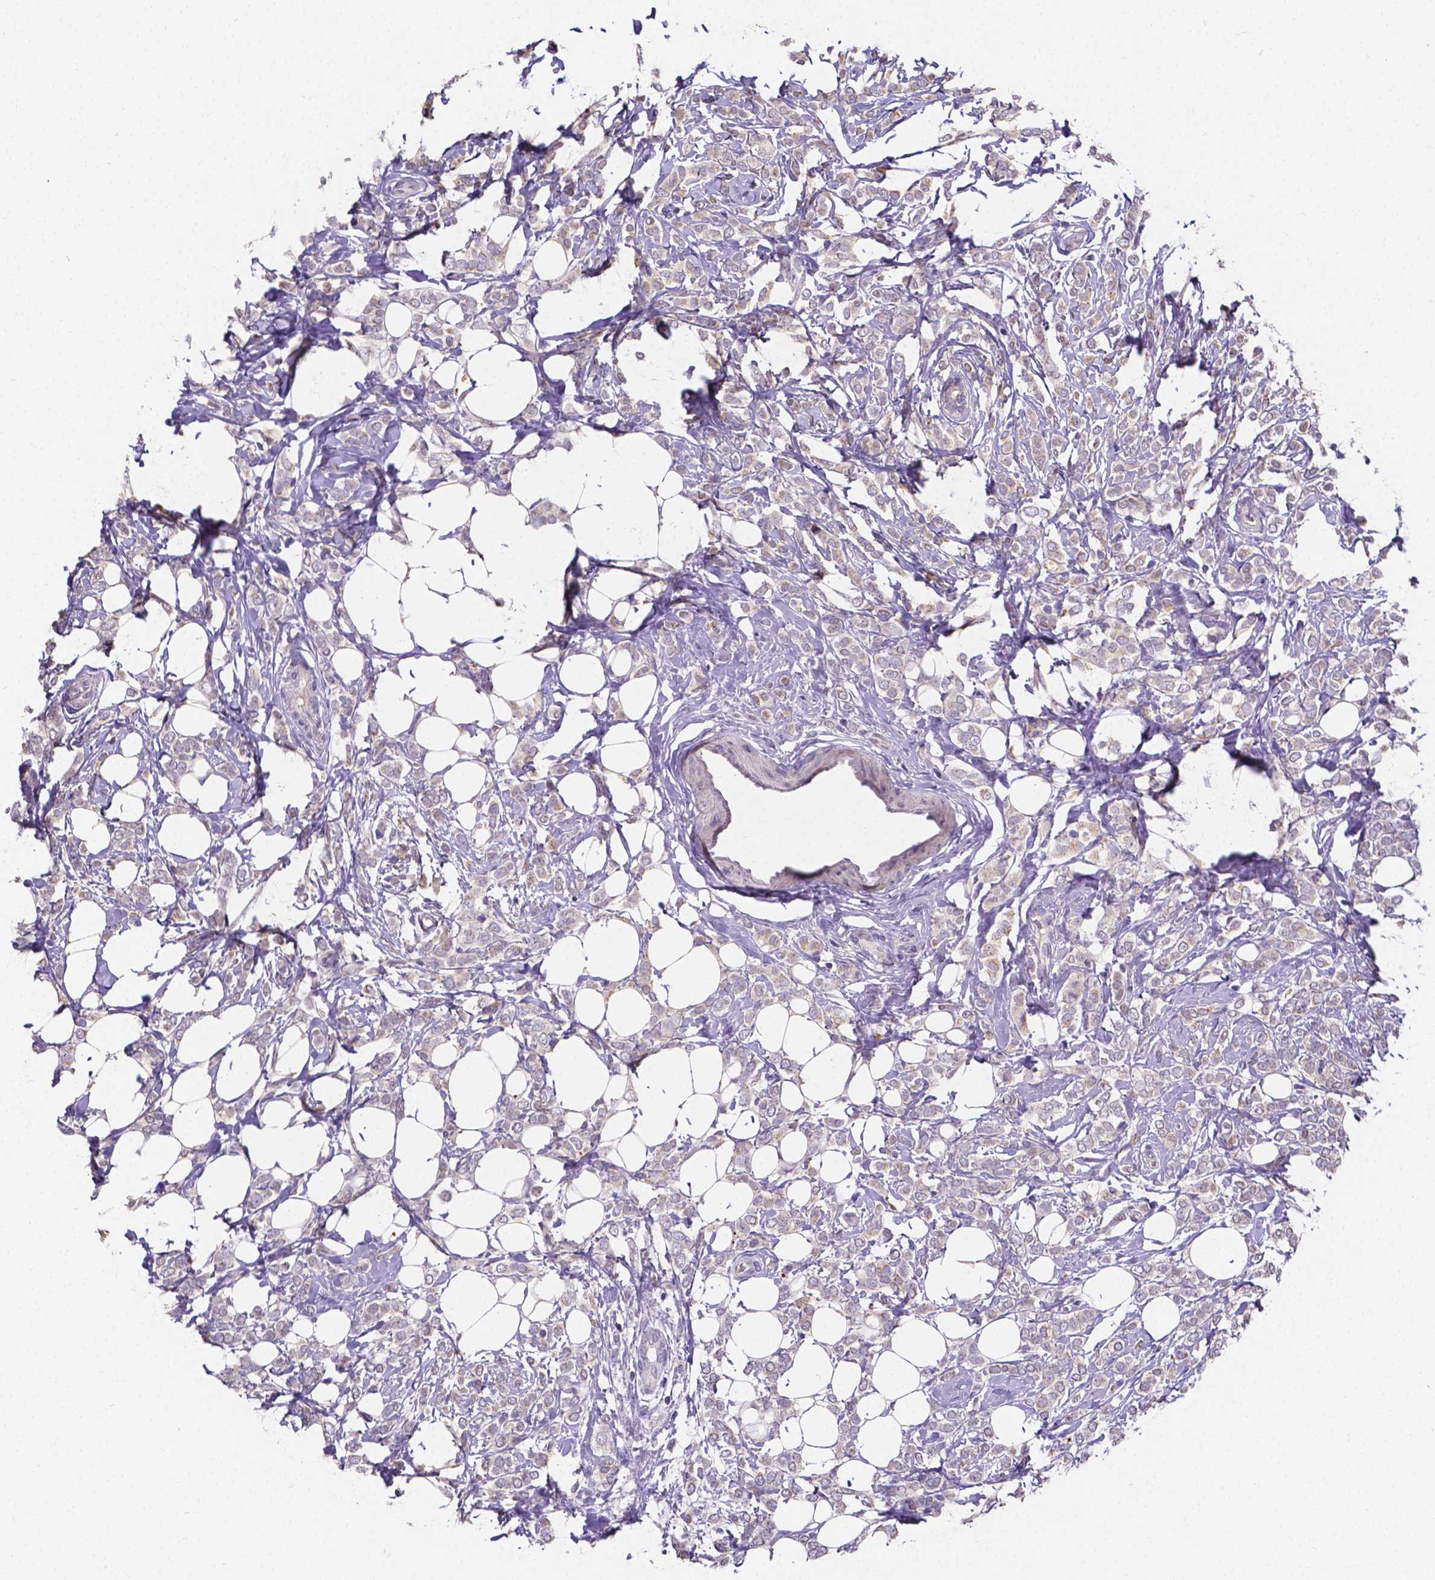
{"staining": {"intensity": "weak", "quantity": "<25%", "location": "cytoplasmic/membranous"}, "tissue": "breast cancer", "cell_type": "Tumor cells", "image_type": "cancer", "snomed": [{"axis": "morphology", "description": "Lobular carcinoma"}, {"axis": "topography", "description": "Breast"}], "caption": "An immunohistochemistry (IHC) photomicrograph of lobular carcinoma (breast) is shown. There is no staining in tumor cells of lobular carcinoma (breast).", "gene": "CTNNA2", "patient": {"sex": "female", "age": 49}}